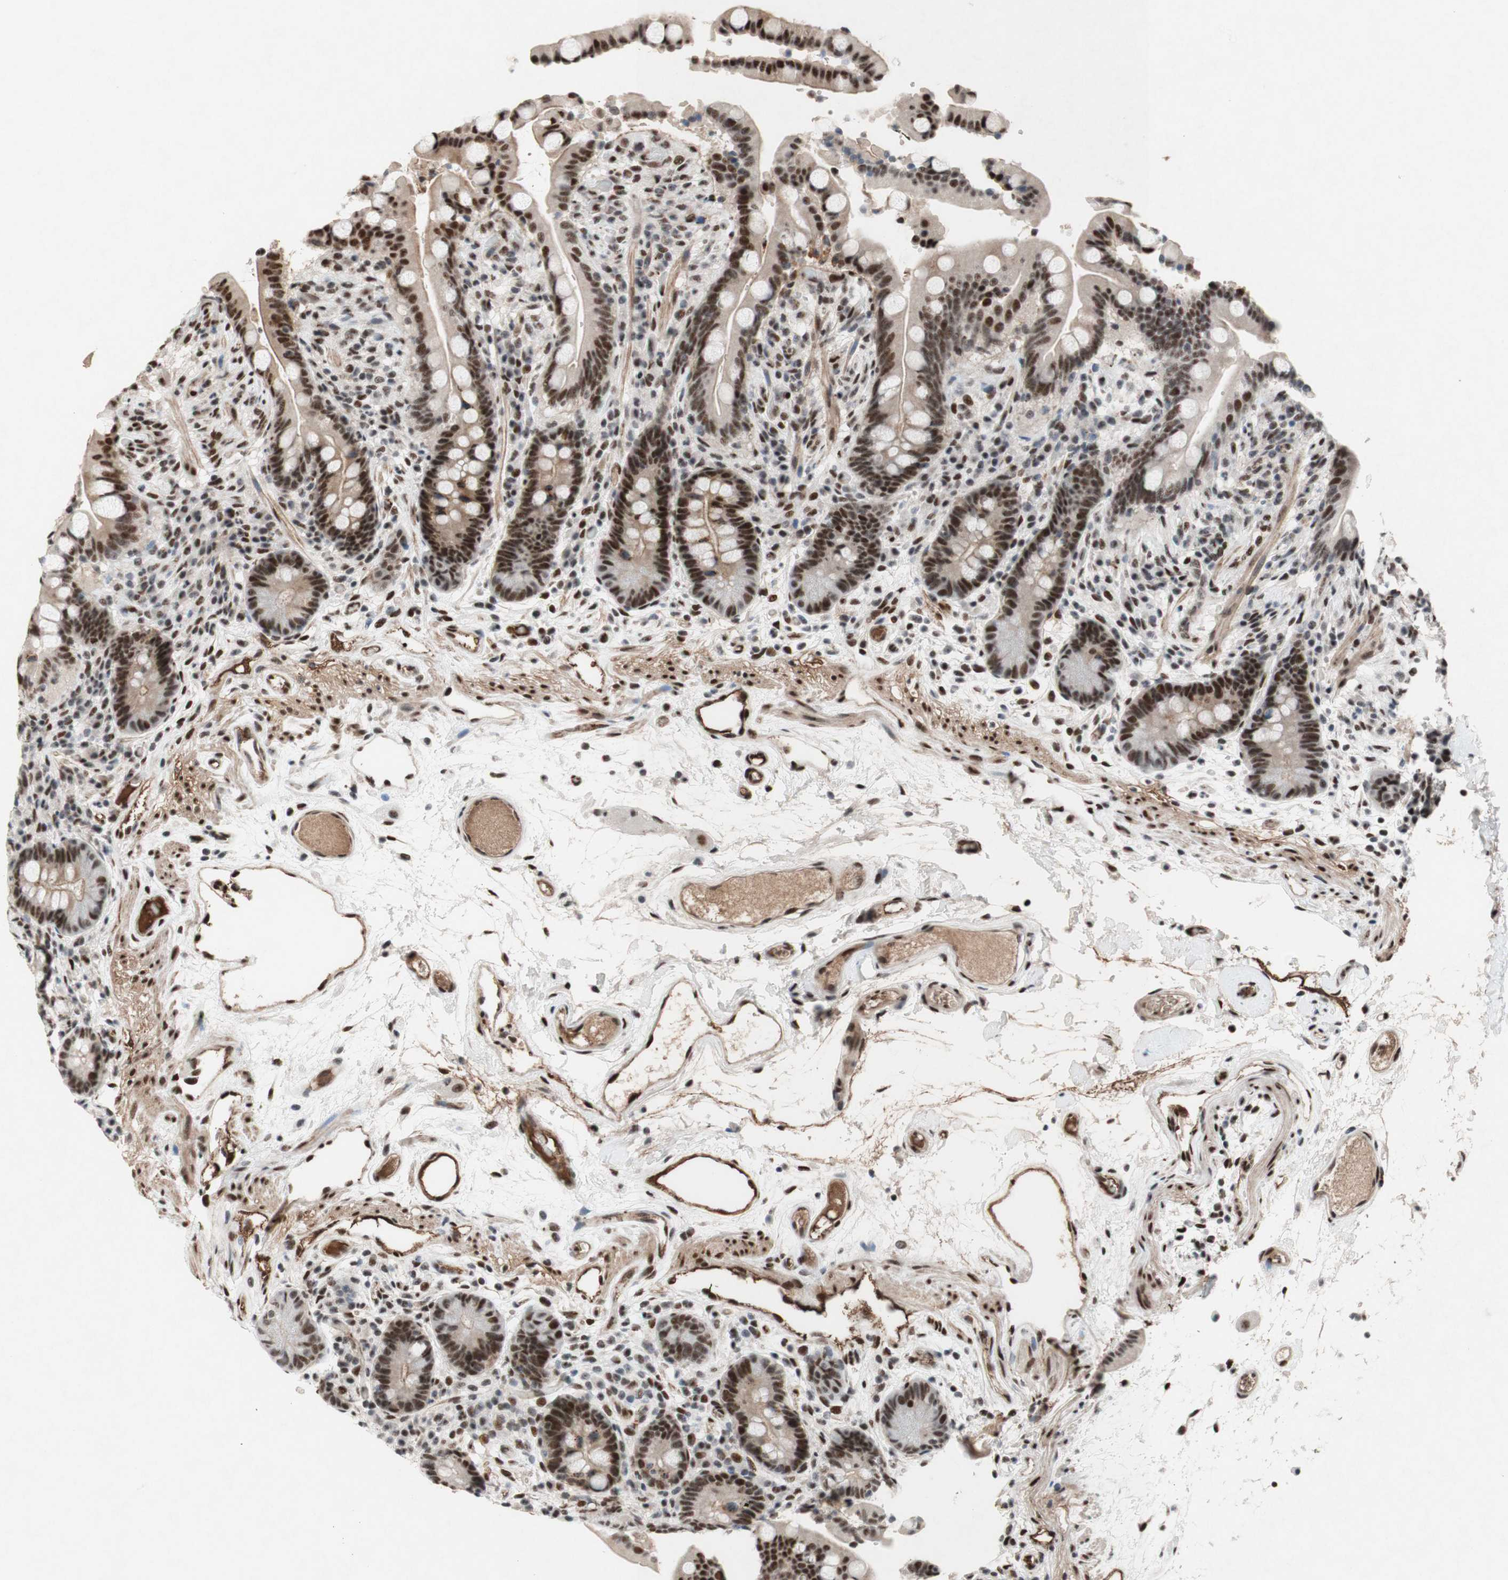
{"staining": {"intensity": "strong", "quantity": ">75%", "location": "nuclear"}, "tissue": "colon", "cell_type": "Endothelial cells", "image_type": "normal", "snomed": [{"axis": "morphology", "description": "Normal tissue, NOS"}, {"axis": "topography", "description": "Colon"}], "caption": "This micrograph displays IHC staining of normal colon, with high strong nuclear staining in about >75% of endothelial cells.", "gene": "TLE1", "patient": {"sex": "male", "age": 73}}